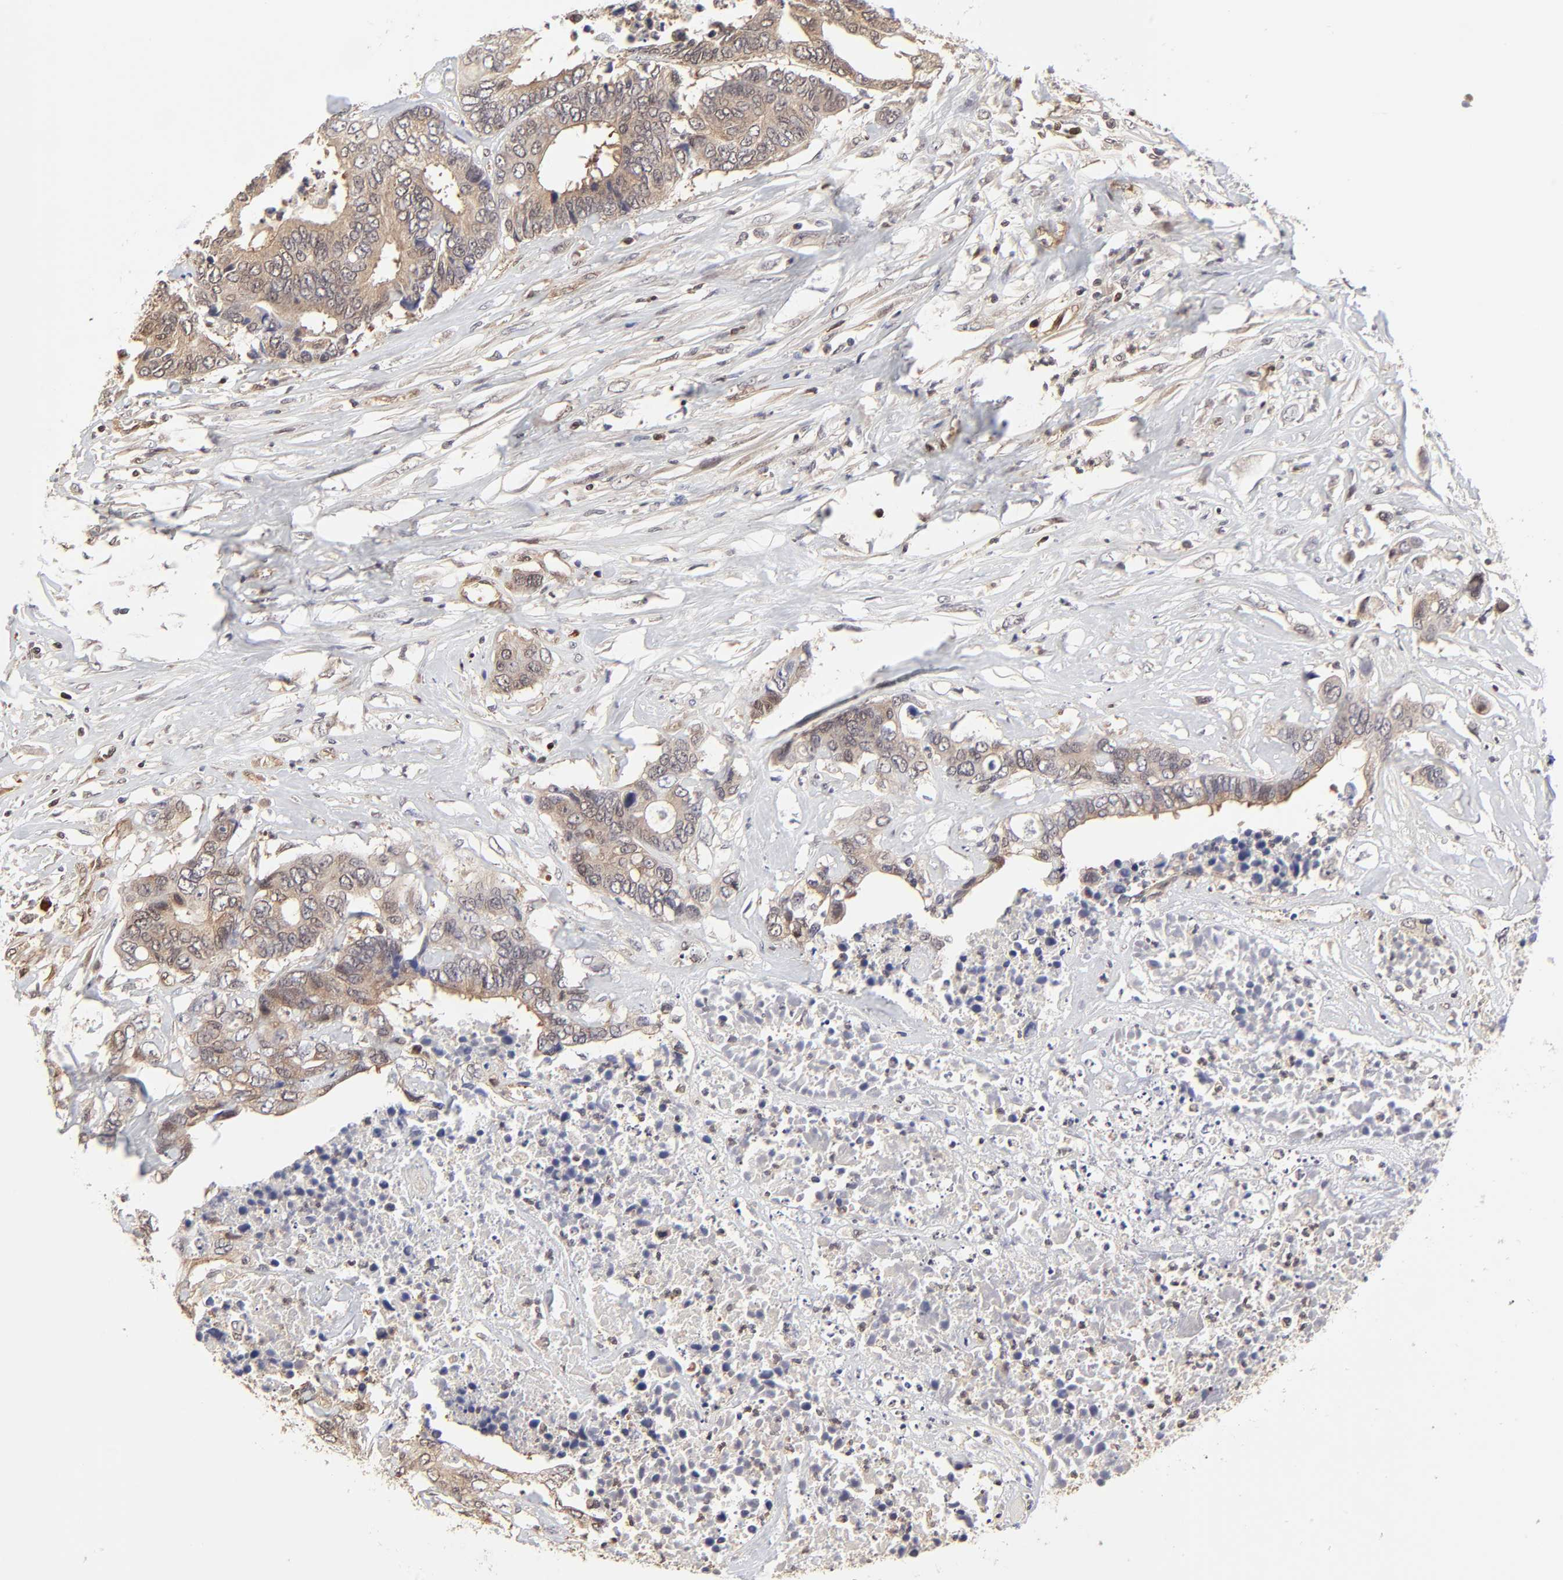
{"staining": {"intensity": "weak", "quantity": ">75%", "location": "cytoplasmic/membranous"}, "tissue": "colorectal cancer", "cell_type": "Tumor cells", "image_type": "cancer", "snomed": [{"axis": "morphology", "description": "Adenocarcinoma, NOS"}, {"axis": "topography", "description": "Rectum"}], "caption": "Immunohistochemical staining of adenocarcinoma (colorectal) exhibits weak cytoplasmic/membranous protein staining in approximately >75% of tumor cells. (Stains: DAB in brown, nuclei in blue, Microscopy: brightfield microscopy at high magnification).", "gene": "CASP3", "patient": {"sex": "male", "age": 55}}